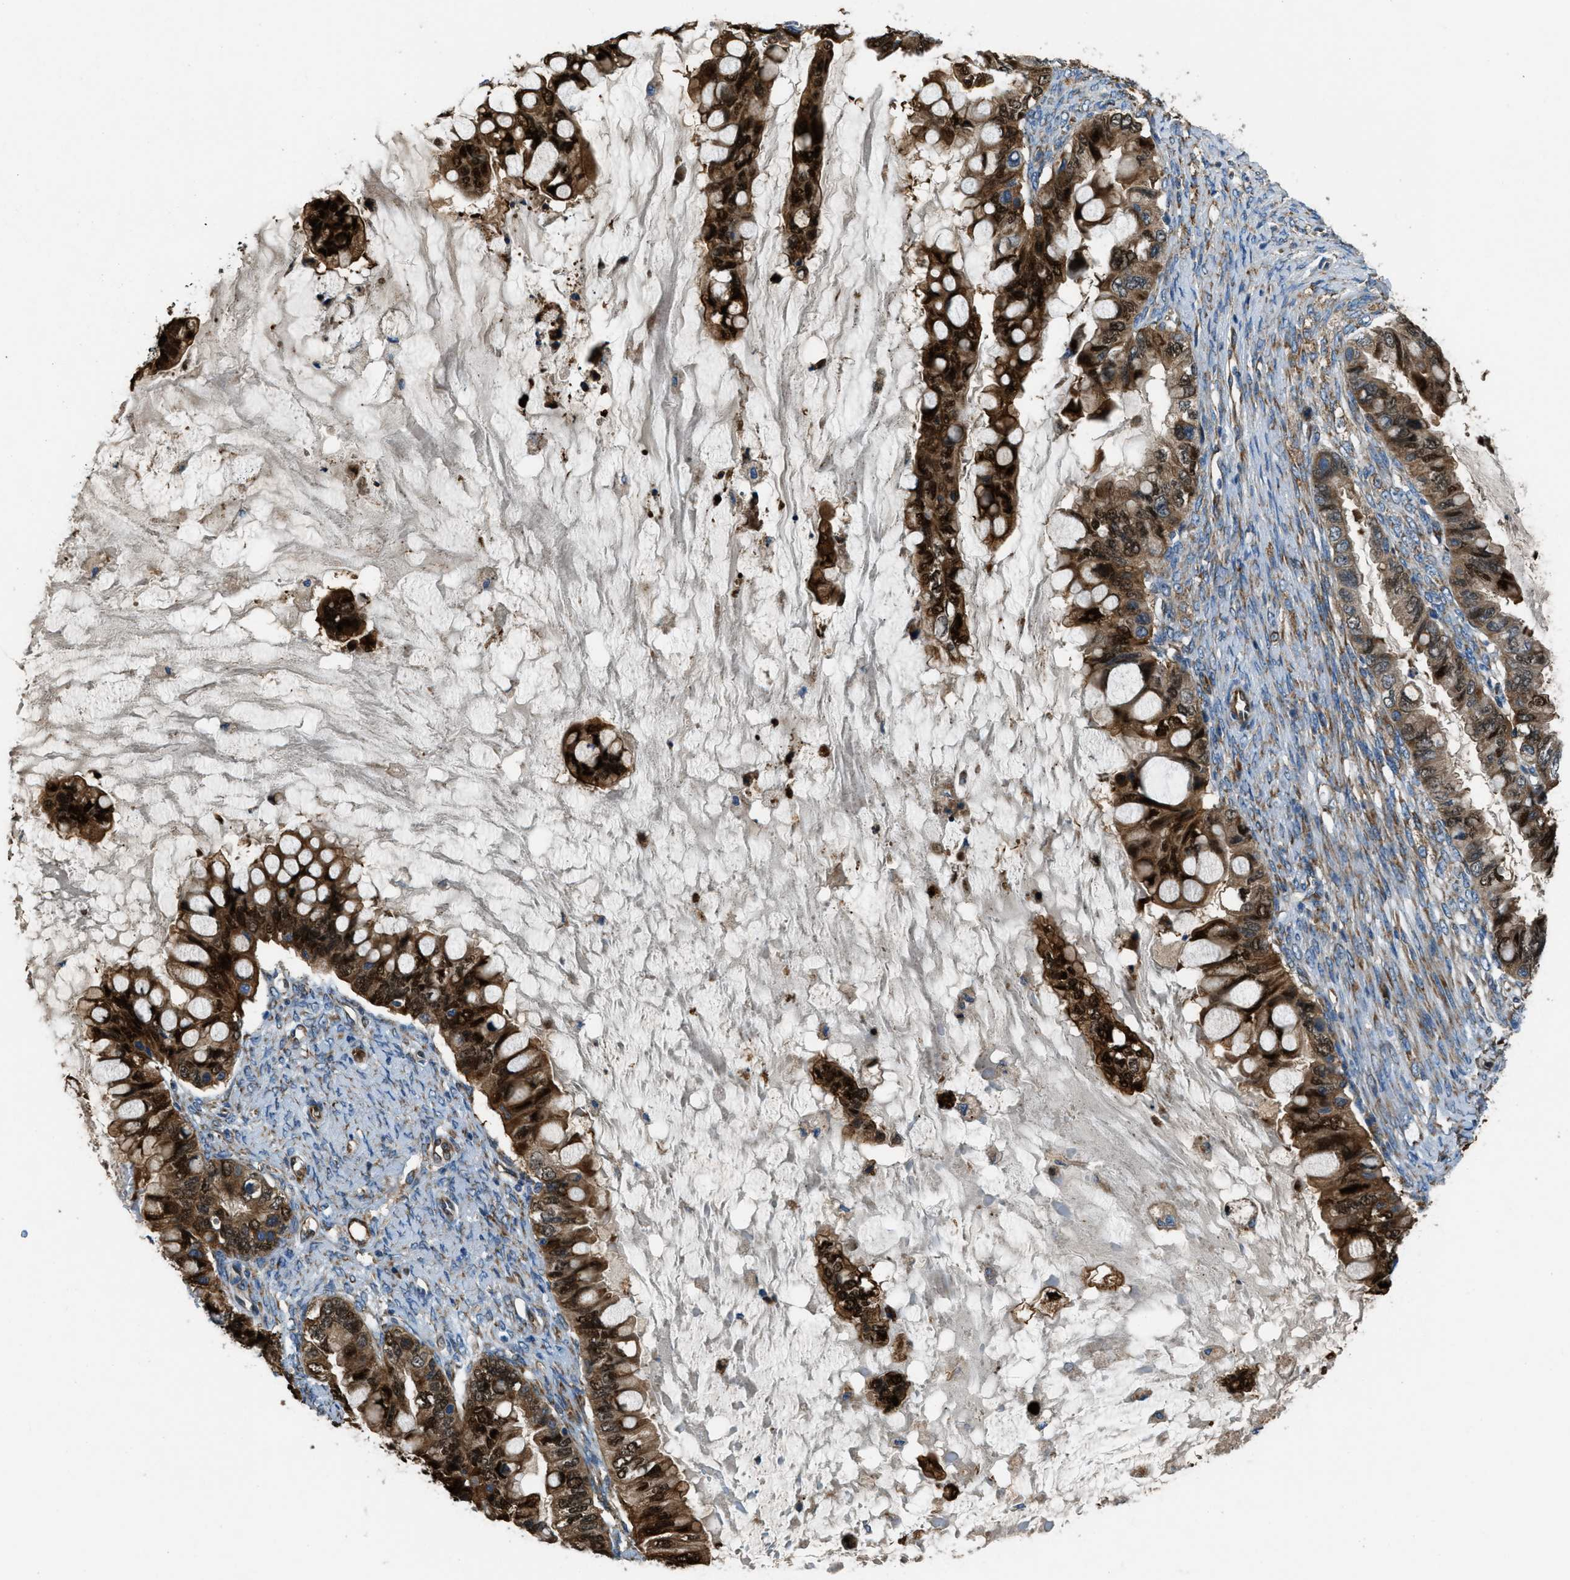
{"staining": {"intensity": "strong", "quantity": ">75%", "location": "cytoplasmic/membranous,nuclear"}, "tissue": "ovarian cancer", "cell_type": "Tumor cells", "image_type": "cancer", "snomed": [{"axis": "morphology", "description": "Cystadenocarcinoma, mucinous, NOS"}, {"axis": "topography", "description": "Ovary"}], "caption": "Ovarian cancer (mucinous cystadenocarcinoma) stained with a protein marker shows strong staining in tumor cells.", "gene": "GIMAP8", "patient": {"sex": "female", "age": 80}}